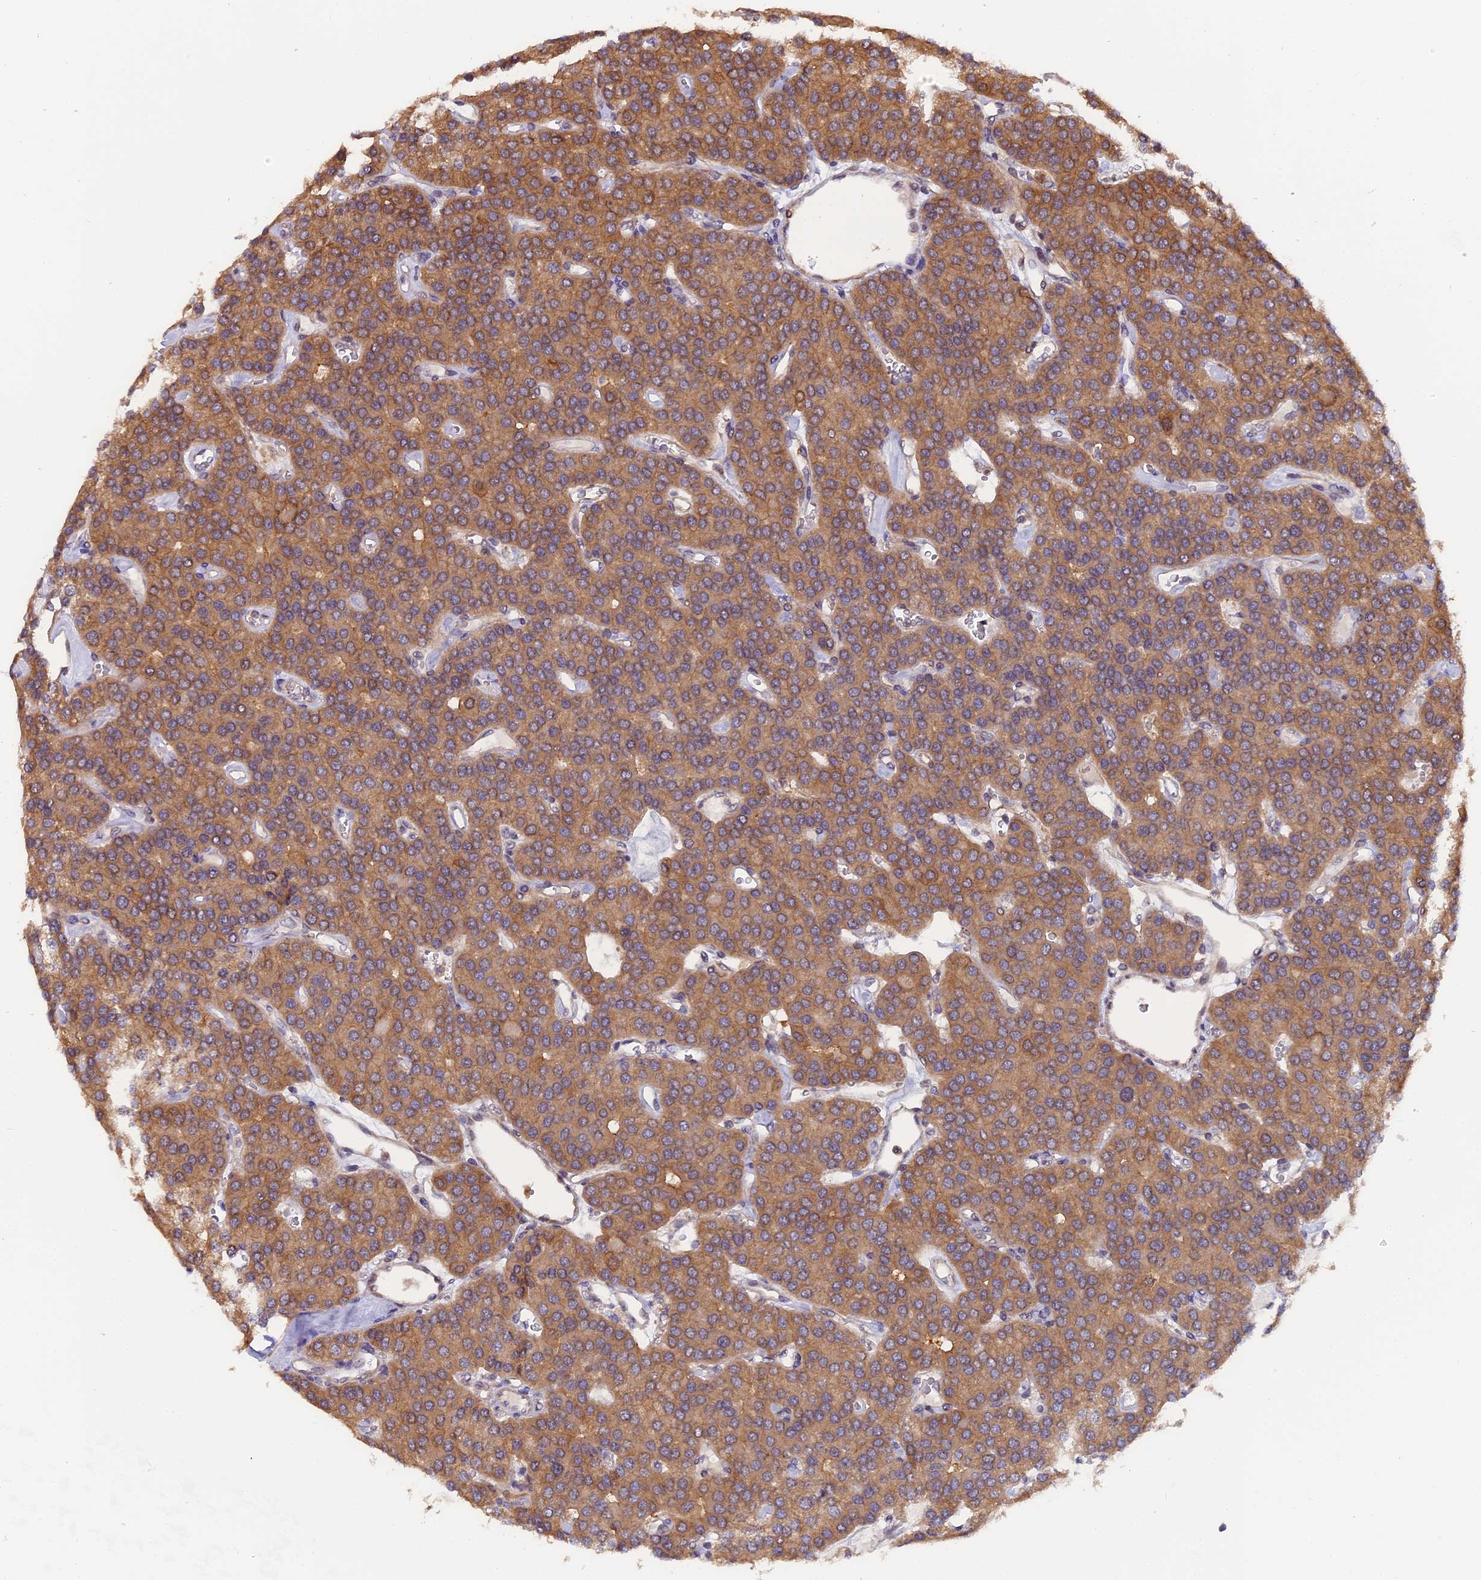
{"staining": {"intensity": "moderate", "quantity": ">75%", "location": "cytoplasmic/membranous"}, "tissue": "parathyroid gland", "cell_type": "Glandular cells", "image_type": "normal", "snomed": [{"axis": "morphology", "description": "Normal tissue, NOS"}, {"axis": "morphology", "description": "Adenoma, NOS"}, {"axis": "topography", "description": "Parathyroid gland"}], "caption": "Protein expression analysis of benign human parathyroid gland reveals moderate cytoplasmic/membranous positivity in about >75% of glandular cells. (DAB IHC with brightfield microscopy, high magnification).", "gene": "FAM118B", "patient": {"sex": "female", "age": 86}}